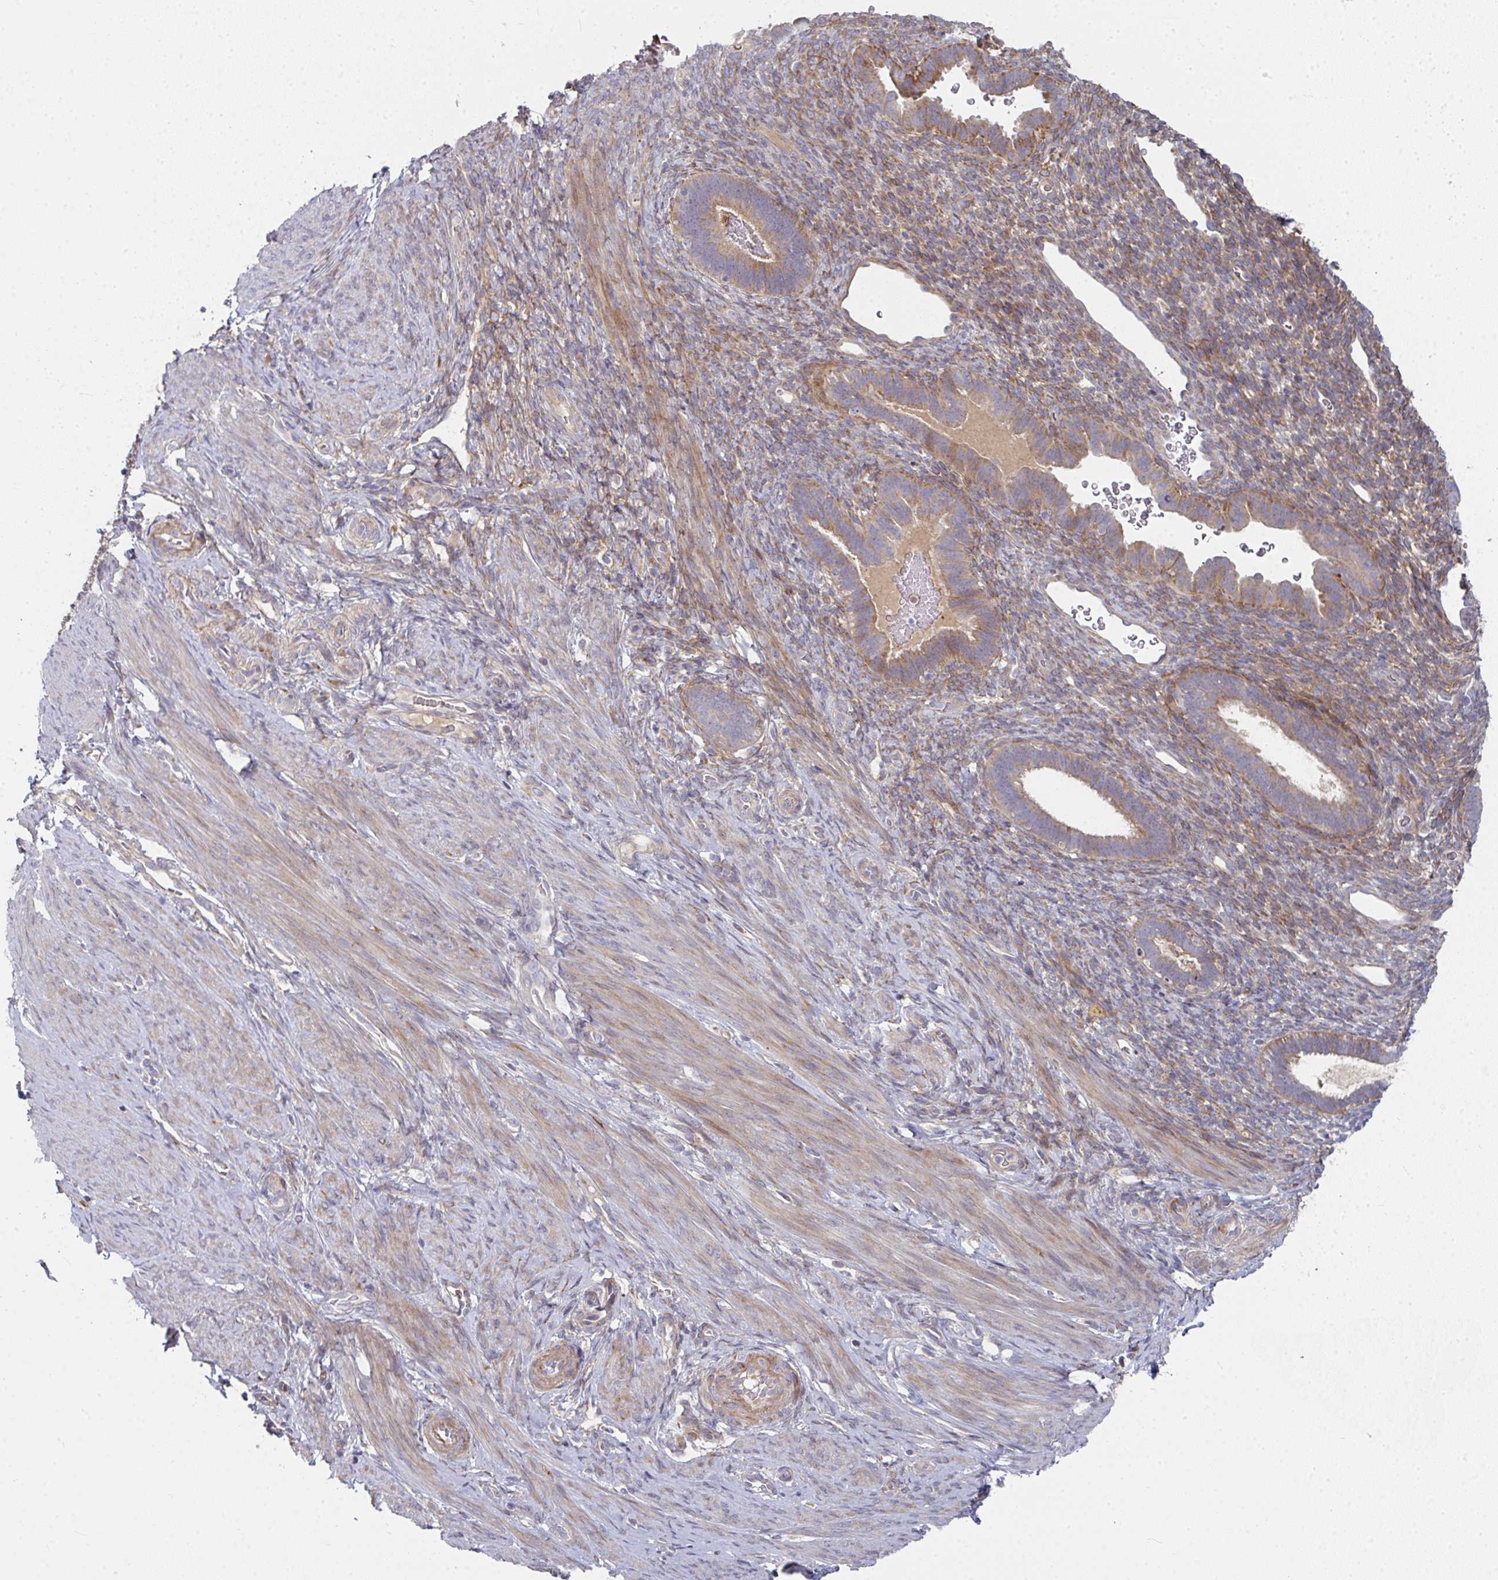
{"staining": {"intensity": "moderate", "quantity": ">75%", "location": "cytoplasmic/membranous"}, "tissue": "endometrium", "cell_type": "Cells in endometrial stroma", "image_type": "normal", "snomed": [{"axis": "morphology", "description": "Normal tissue, NOS"}, {"axis": "topography", "description": "Endometrium"}], "caption": "Immunohistochemistry micrograph of benign endometrium: human endometrium stained using immunohistochemistry (IHC) demonstrates medium levels of moderate protein expression localized specifically in the cytoplasmic/membranous of cells in endometrial stroma, appearing as a cytoplasmic/membranous brown color.", "gene": "RHEBL1", "patient": {"sex": "female", "age": 34}}